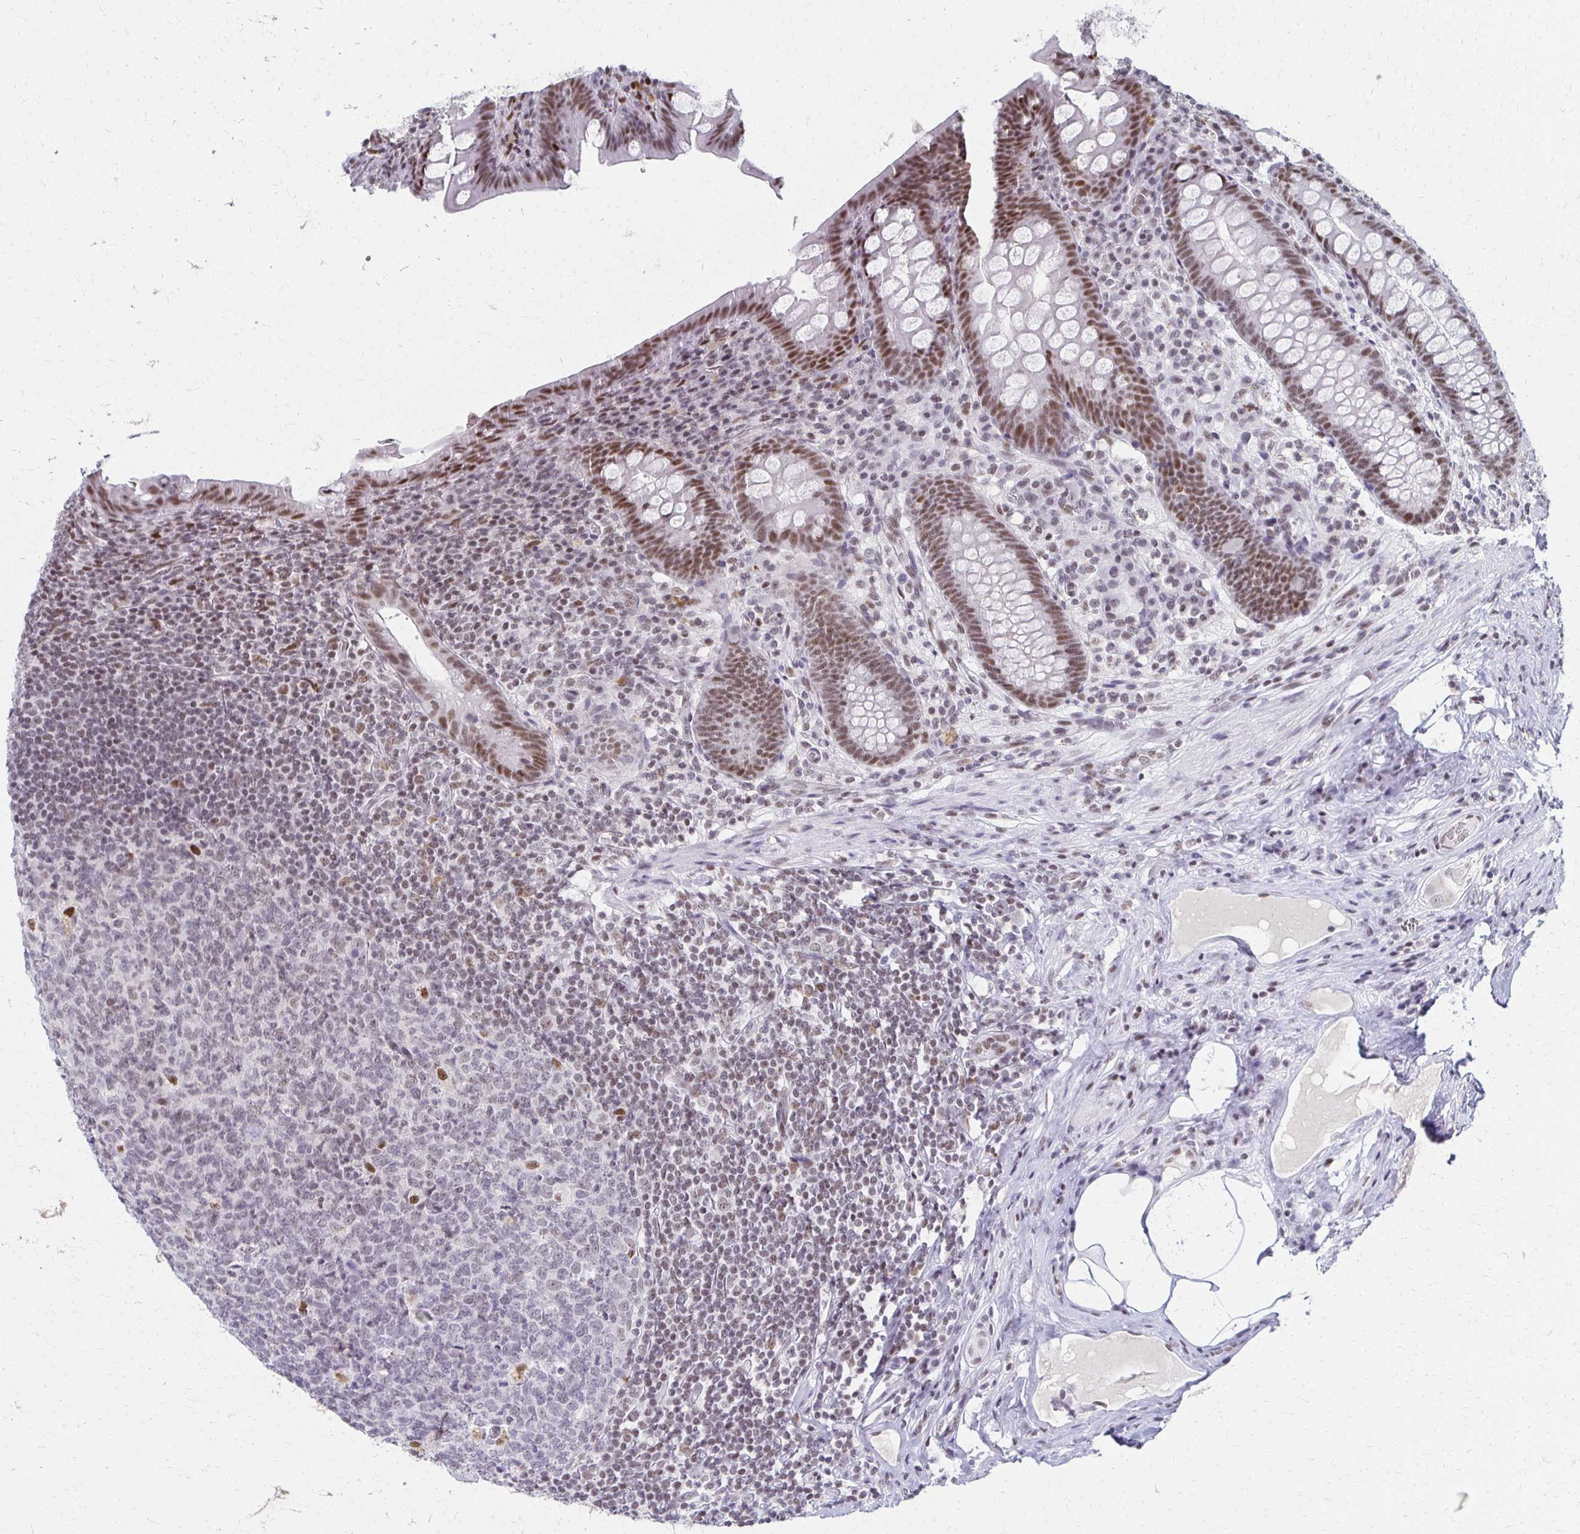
{"staining": {"intensity": "moderate", "quantity": ">75%", "location": "nuclear"}, "tissue": "appendix", "cell_type": "Glandular cells", "image_type": "normal", "snomed": [{"axis": "morphology", "description": "Normal tissue, NOS"}, {"axis": "topography", "description": "Appendix"}], "caption": "DAB (3,3'-diaminobenzidine) immunohistochemical staining of unremarkable human appendix shows moderate nuclear protein positivity in about >75% of glandular cells.", "gene": "IRF7", "patient": {"sex": "male", "age": 71}}